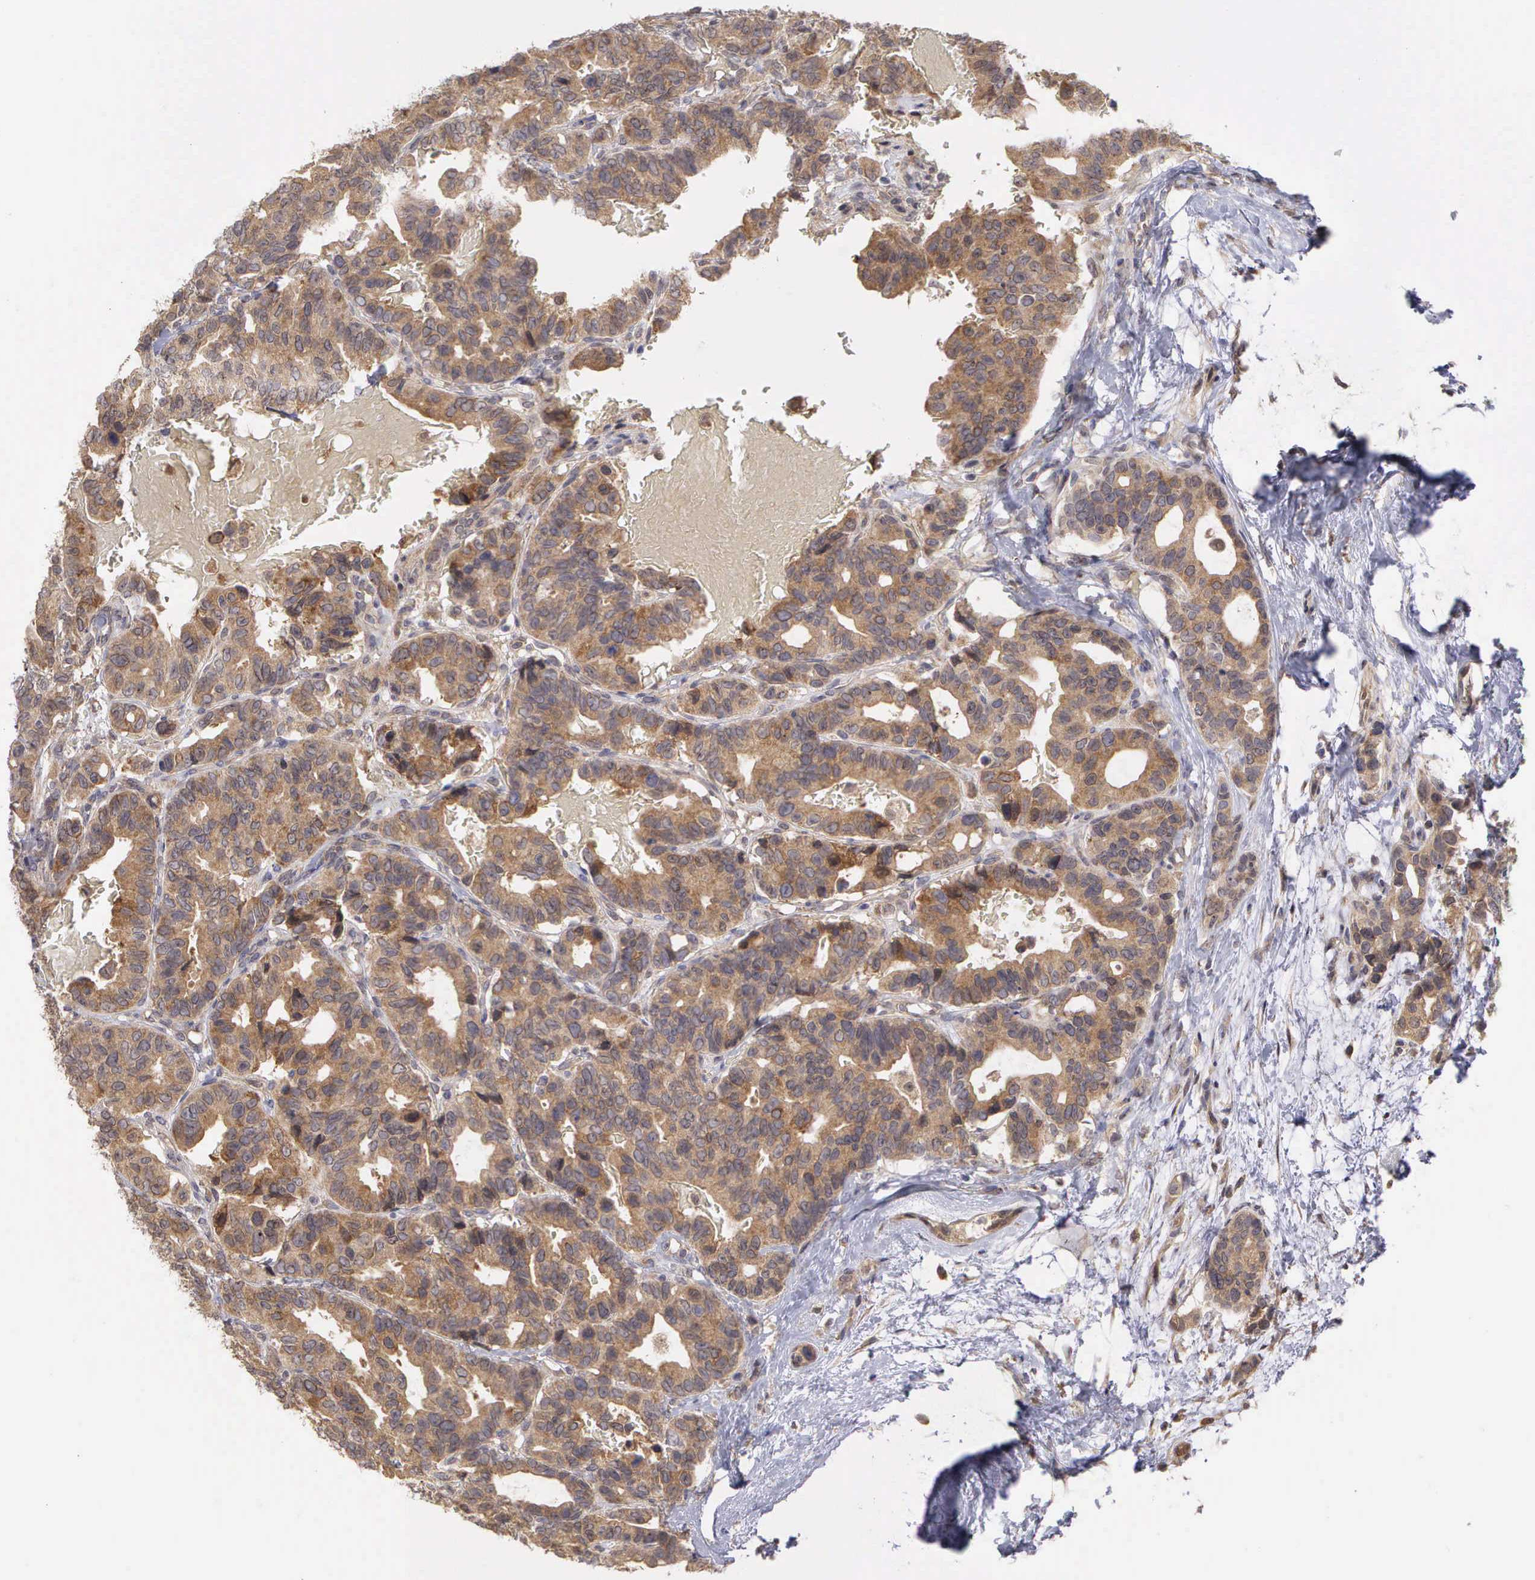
{"staining": {"intensity": "moderate", "quantity": ">75%", "location": "cytoplasmic/membranous,nuclear"}, "tissue": "breast cancer", "cell_type": "Tumor cells", "image_type": "cancer", "snomed": [{"axis": "morphology", "description": "Duct carcinoma"}, {"axis": "topography", "description": "Breast"}], "caption": "Protein expression by IHC exhibits moderate cytoplasmic/membranous and nuclear staining in about >75% of tumor cells in breast intraductal carcinoma.", "gene": "DNAJB7", "patient": {"sex": "female", "age": 69}}